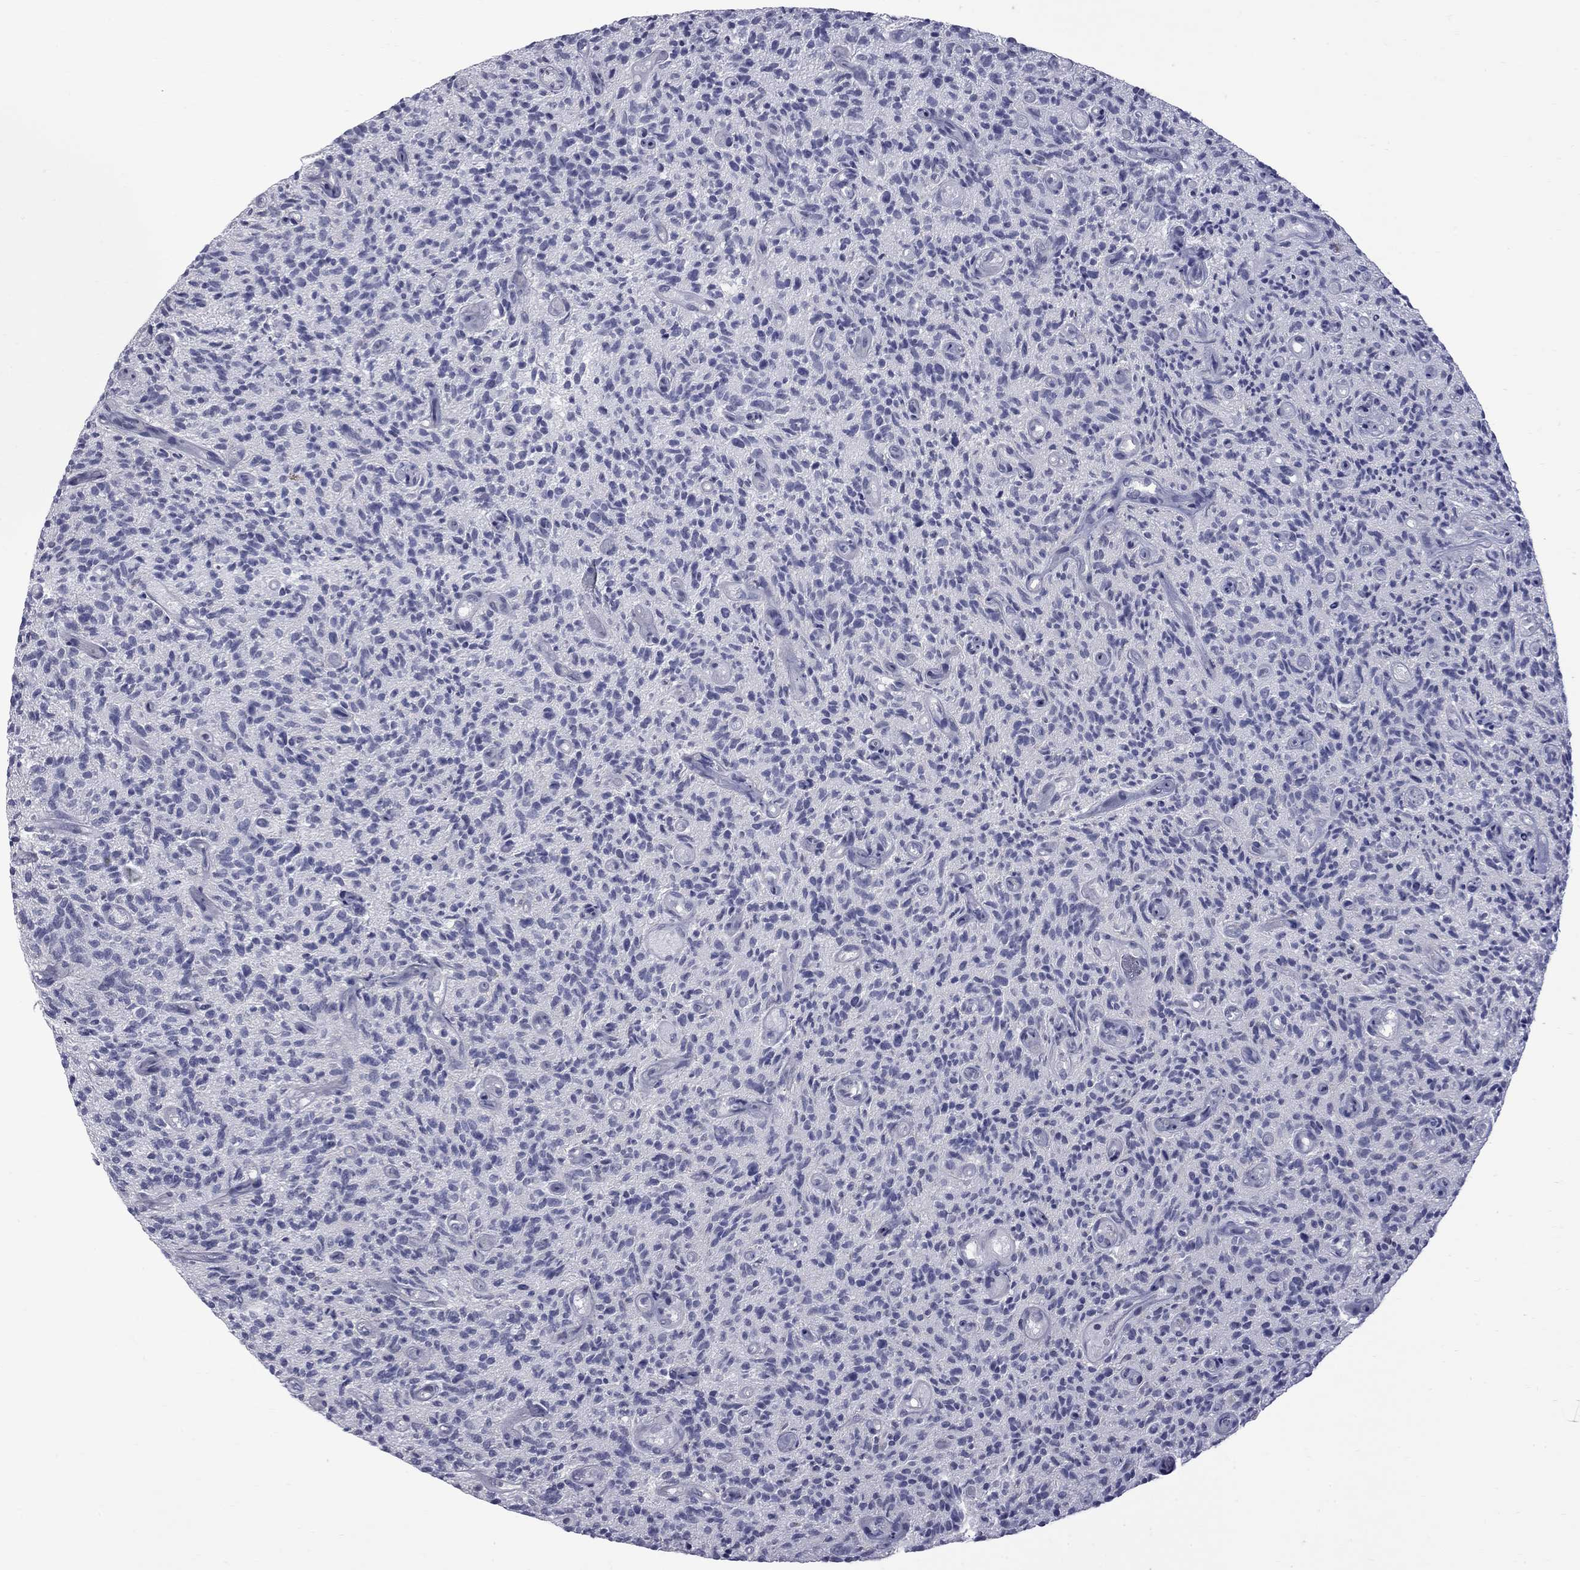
{"staining": {"intensity": "negative", "quantity": "none", "location": "none"}, "tissue": "glioma", "cell_type": "Tumor cells", "image_type": "cancer", "snomed": [{"axis": "morphology", "description": "Glioma, malignant, High grade"}, {"axis": "topography", "description": "Brain"}], "caption": "Immunohistochemical staining of human malignant glioma (high-grade) displays no significant expression in tumor cells.", "gene": "RFWD3", "patient": {"sex": "male", "age": 64}}